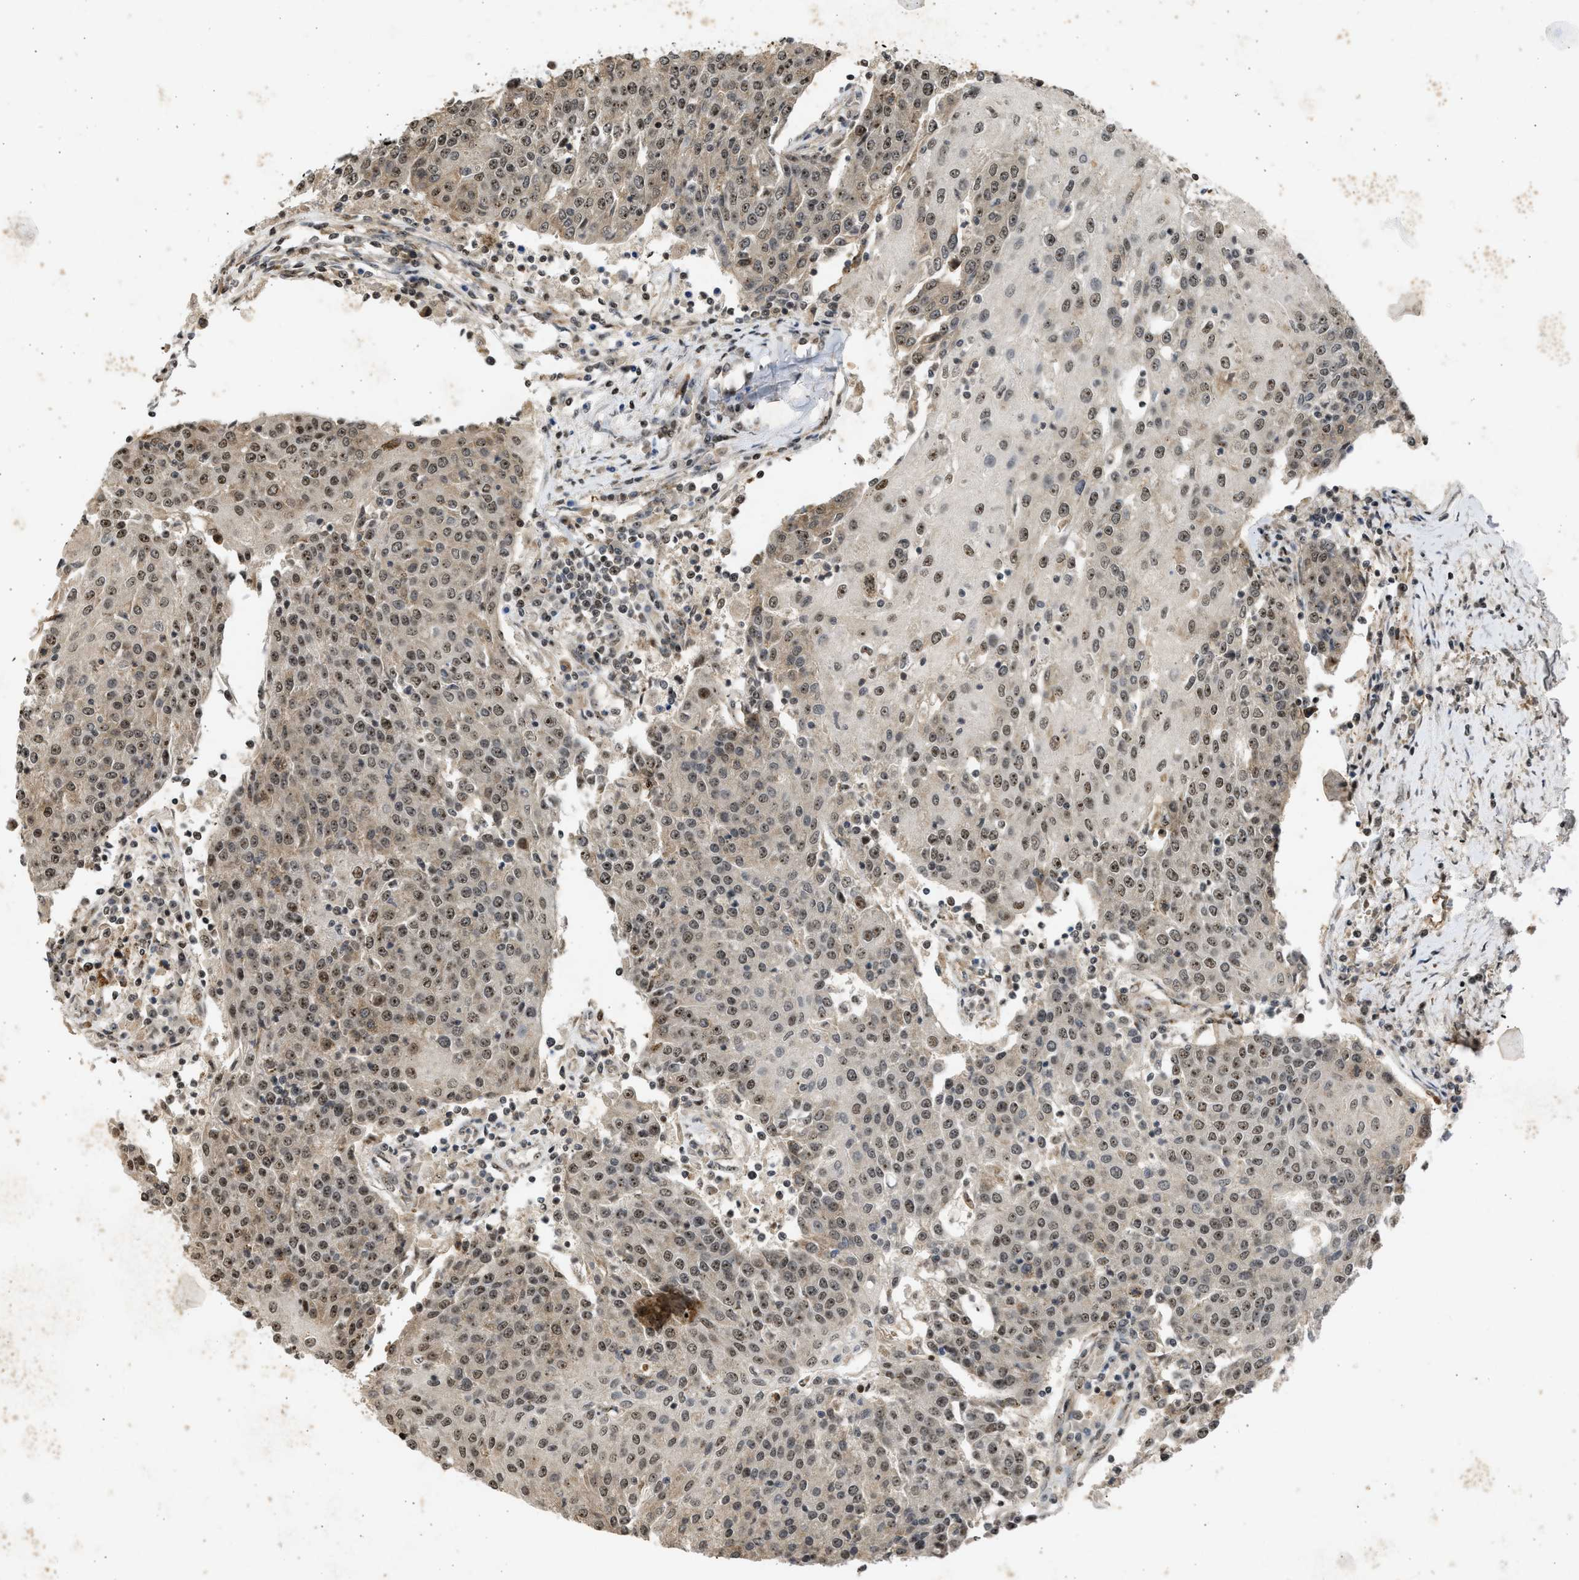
{"staining": {"intensity": "moderate", "quantity": ">75%", "location": "cytoplasmic/membranous,nuclear"}, "tissue": "urothelial cancer", "cell_type": "Tumor cells", "image_type": "cancer", "snomed": [{"axis": "morphology", "description": "Urothelial carcinoma, High grade"}, {"axis": "topography", "description": "Urinary bladder"}], "caption": "Urothelial cancer stained with a protein marker exhibits moderate staining in tumor cells.", "gene": "TFDP2", "patient": {"sex": "female", "age": 85}}